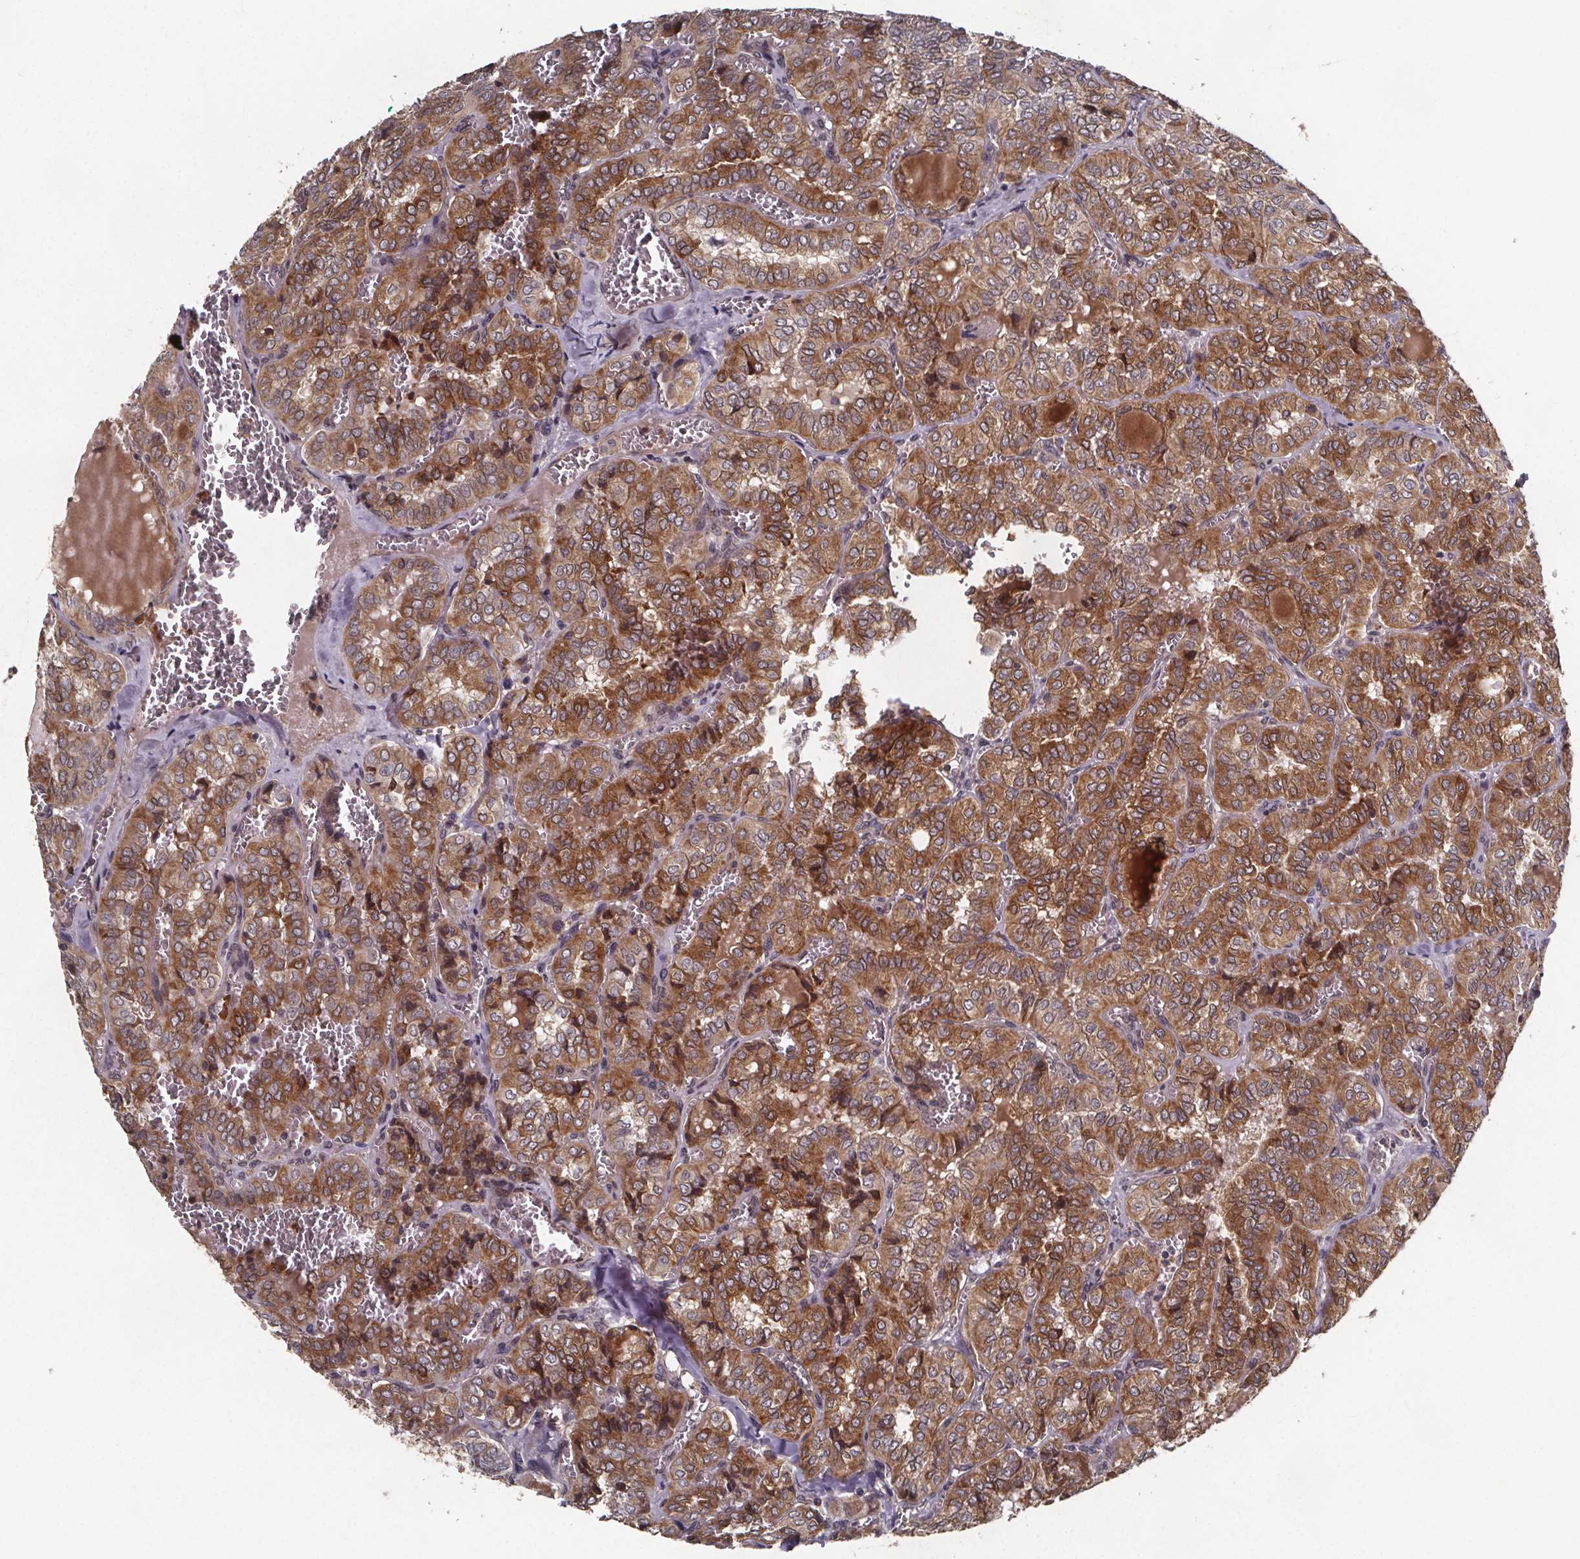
{"staining": {"intensity": "moderate", "quantity": ">75%", "location": "cytoplasmic/membranous"}, "tissue": "thyroid cancer", "cell_type": "Tumor cells", "image_type": "cancer", "snomed": [{"axis": "morphology", "description": "Papillary adenocarcinoma, NOS"}, {"axis": "topography", "description": "Thyroid gland"}], "caption": "The photomicrograph displays immunohistochemical staining of thyroid cancer. There is moderate cytoplasmic/membranous expression is seen in approximately >75% of tumor cells.", "gene": "PIERCE2", "patient": {"sex": "female", "age": 41}}